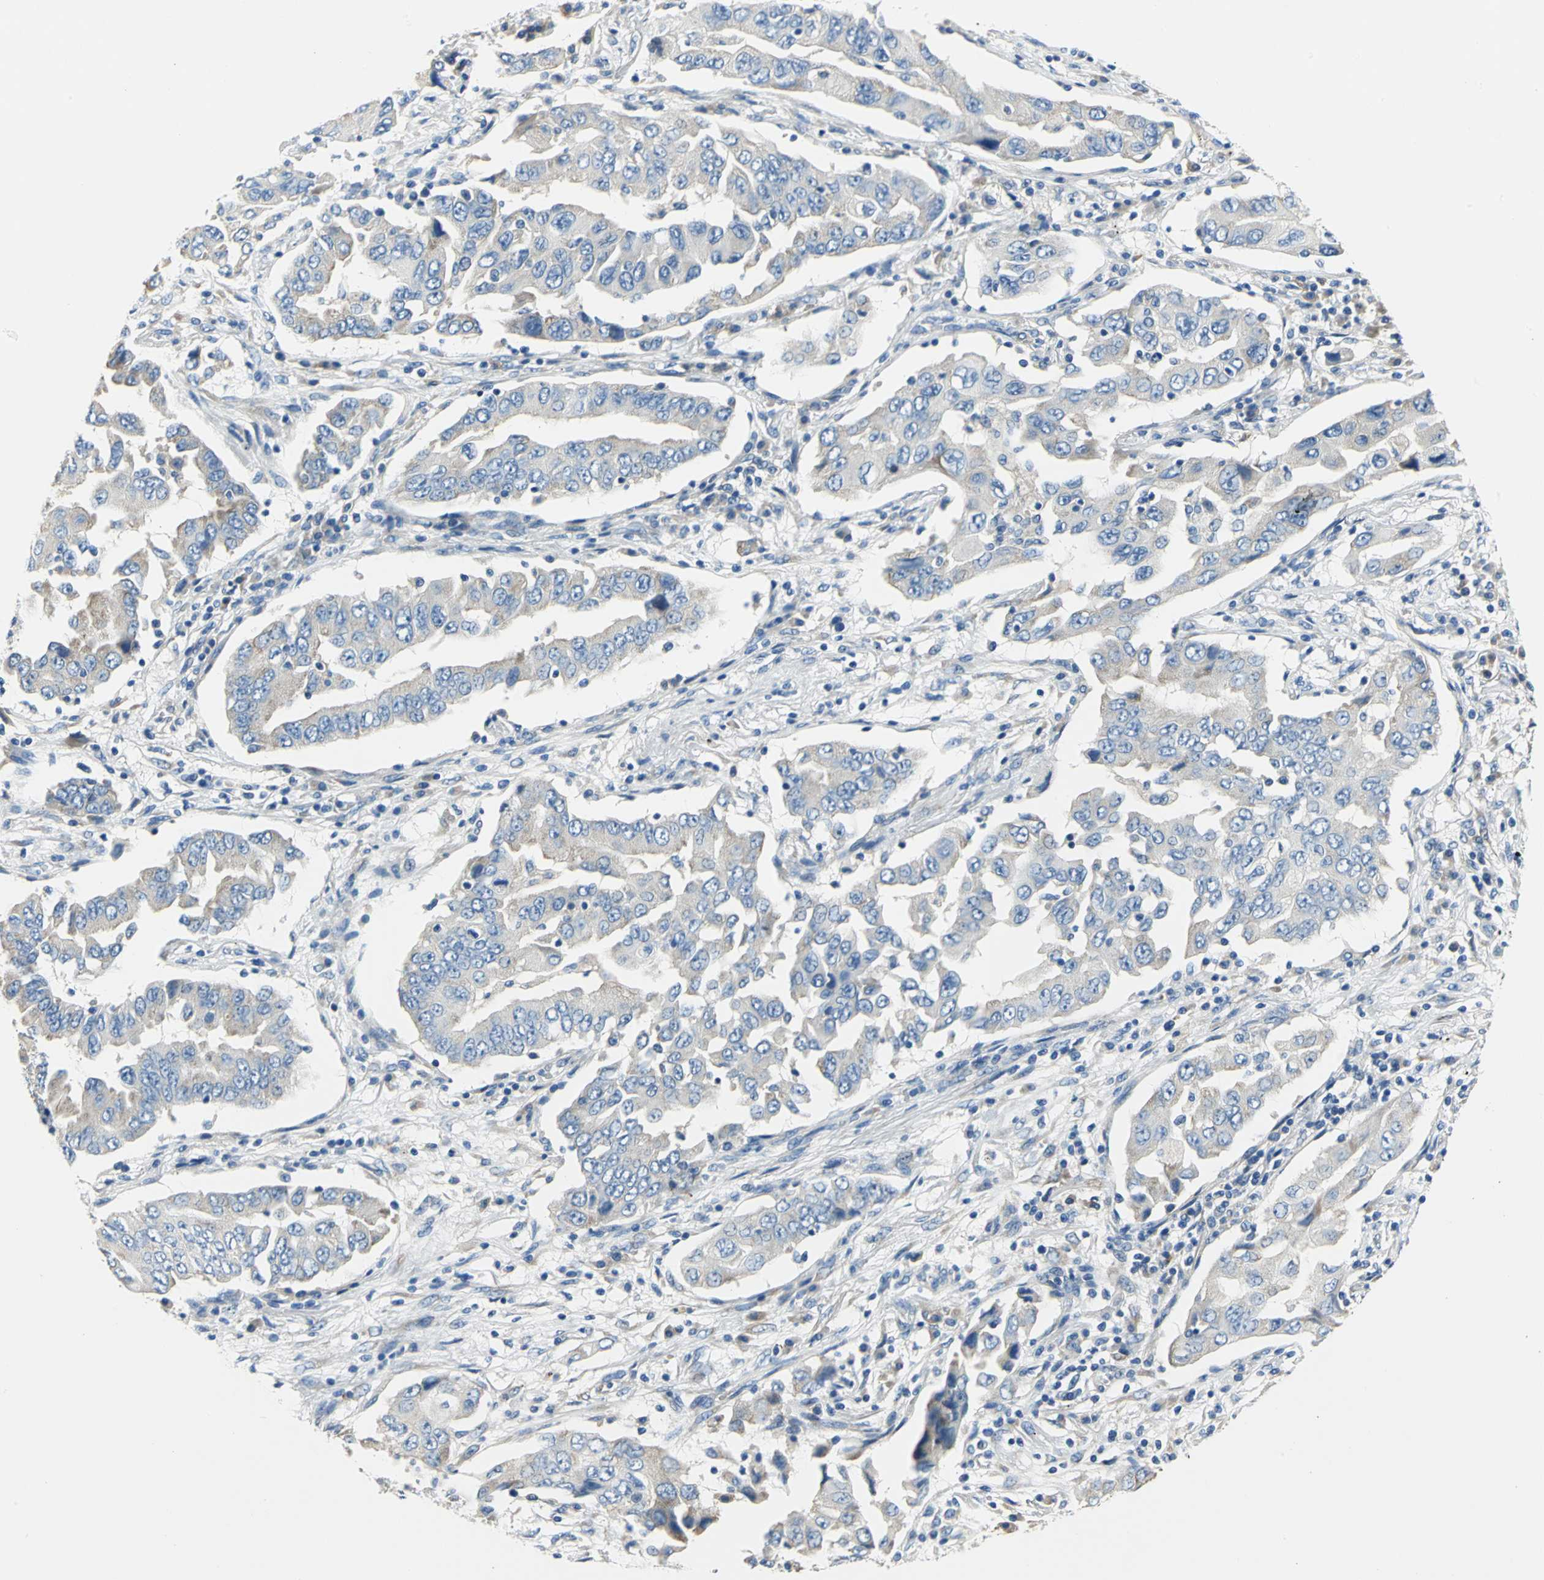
{"staining": {"intensity": "weak", "quantity": "25%-75%", "location": "cytoplasmic/membranous"}, "tissue": "lung cancer", "cell_type": "Tumor cells", "image_type": "cancer", "snomed": [{"axis": "morphology", "description": "Adenocarcinoma, NOS"}, {"axis": "topography", "description": "Lung"}], "caption": "Human lung cancer (adenocarcinoma) stained with a brown dye reveals weak cytoplasmic/membranous positive positivity in approximately 25%-75% of tumor cells.", "gene": "TRIM25", "patient": {"sex": "female", "age": 65}}